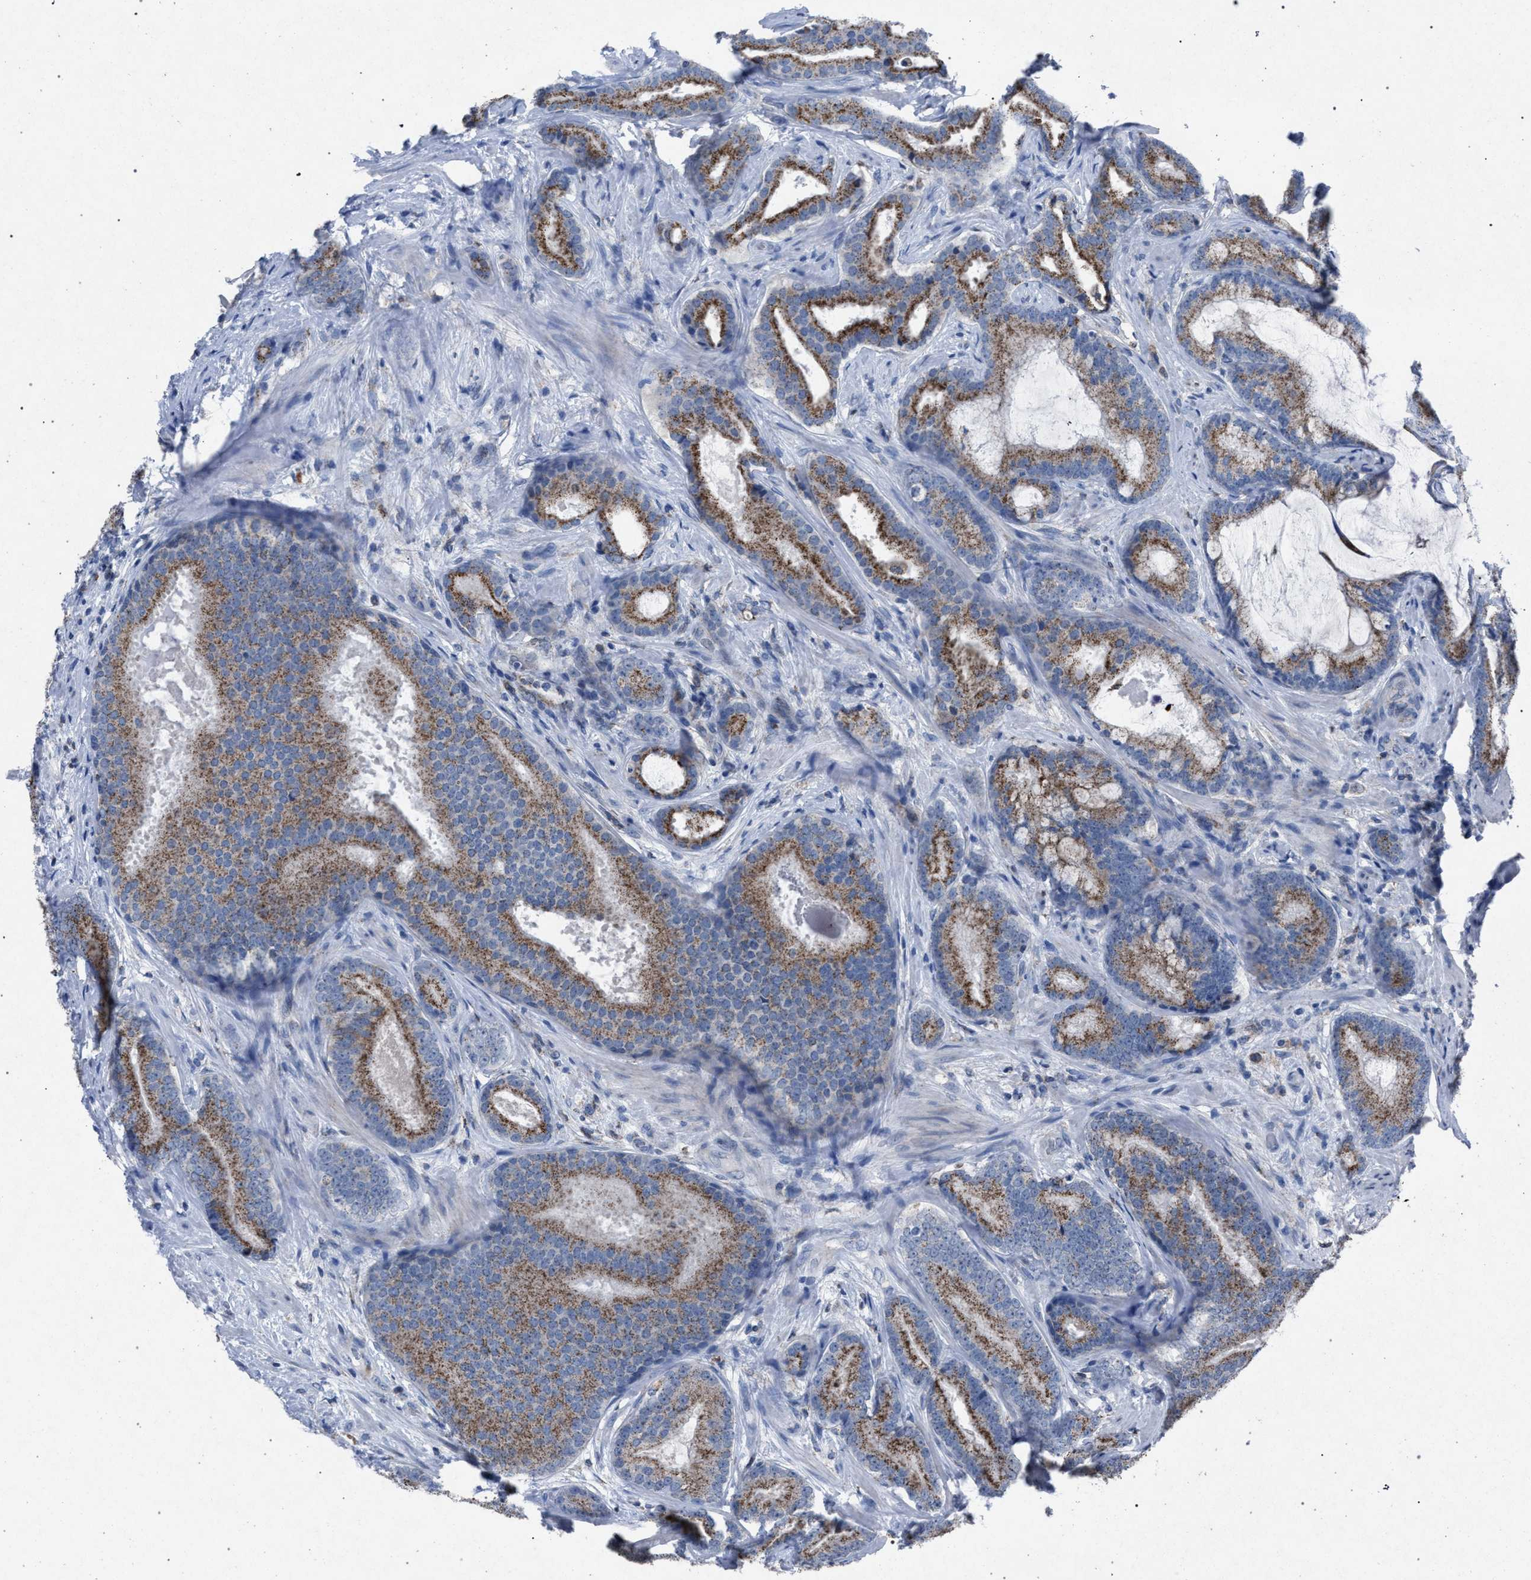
{"staining": {"intensity": "moderate", "quantity": ">75%", "location": "cytoplasmic/membranous"}, "tissue": "prostate cancer", "cell_type": "Tumor cells", "image_type": "cancer", "snomed": [{"axis": "morphology", "description": "Adenocarcinoma, High grade"}, {"axis": "topography", "description": "Prostate"}], "caption": "Human prostate cancer stained for a protein (brown) demonstrates moderate cytoplasmic/membranous positive staining in about >75% of tumor cells.", "gene": "HSD17B4", "patient": {"sex": "male", "age": 55}}